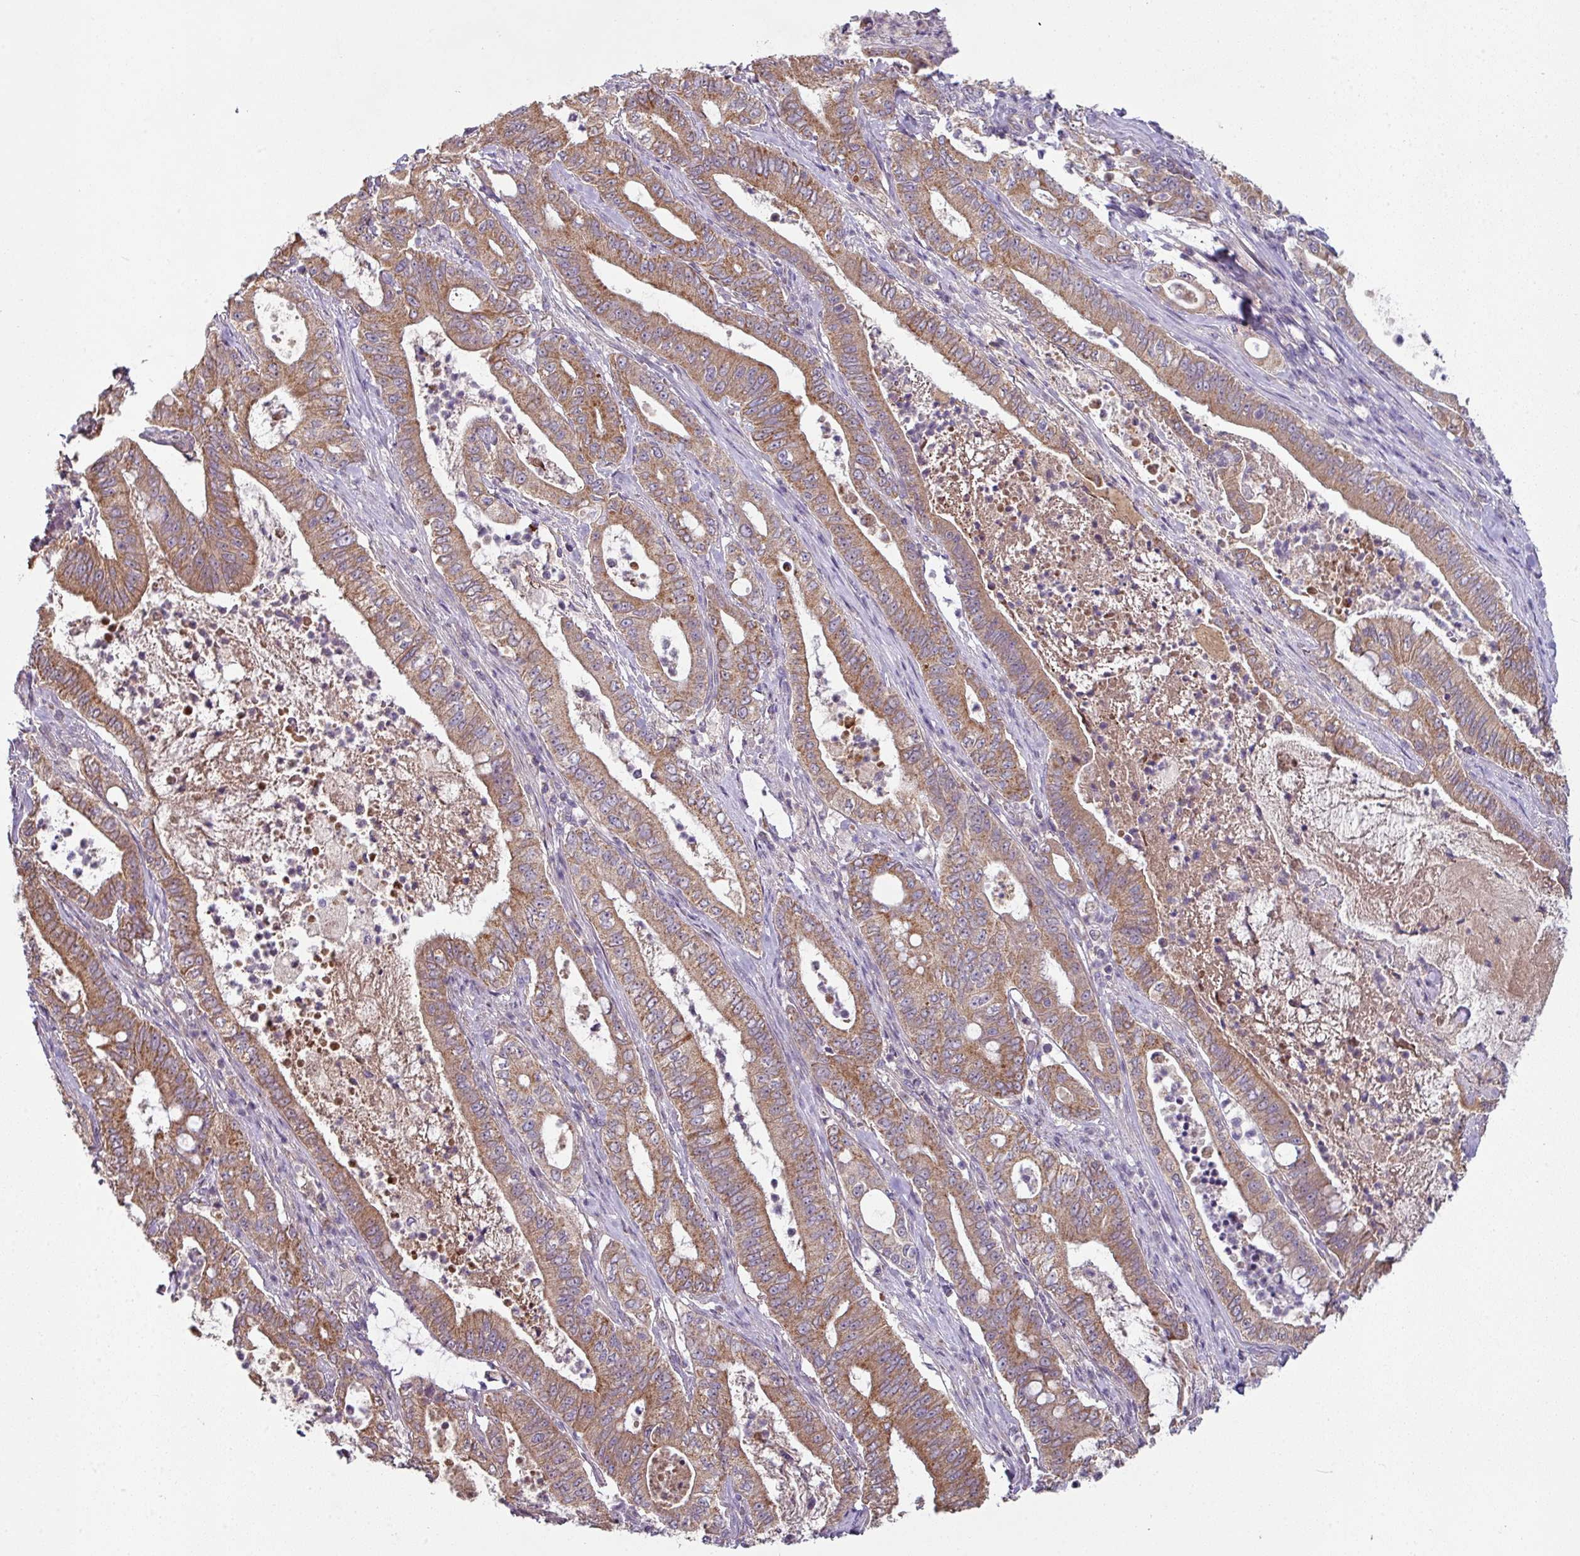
{"staining": {"intensity": "moderate", "quantity": ">75%", "location": "cytoplasmic/membranous"}, "tissue": "pancreatic cancer", "cell_type": "Tumor cells", "image_type": "cancer", "snomed": [{"axis": "morphology", "description": "Adenocarcinoma, NOS"}, {"axis": "topography", "description": "Pancreas"}], "caption": "Pancreatic adenocarcinoma stained with a protein marker reveals moderate staining in tumor cells.", "gene": "LRRC9", "patient": {"sex": "male", "age": 71}}